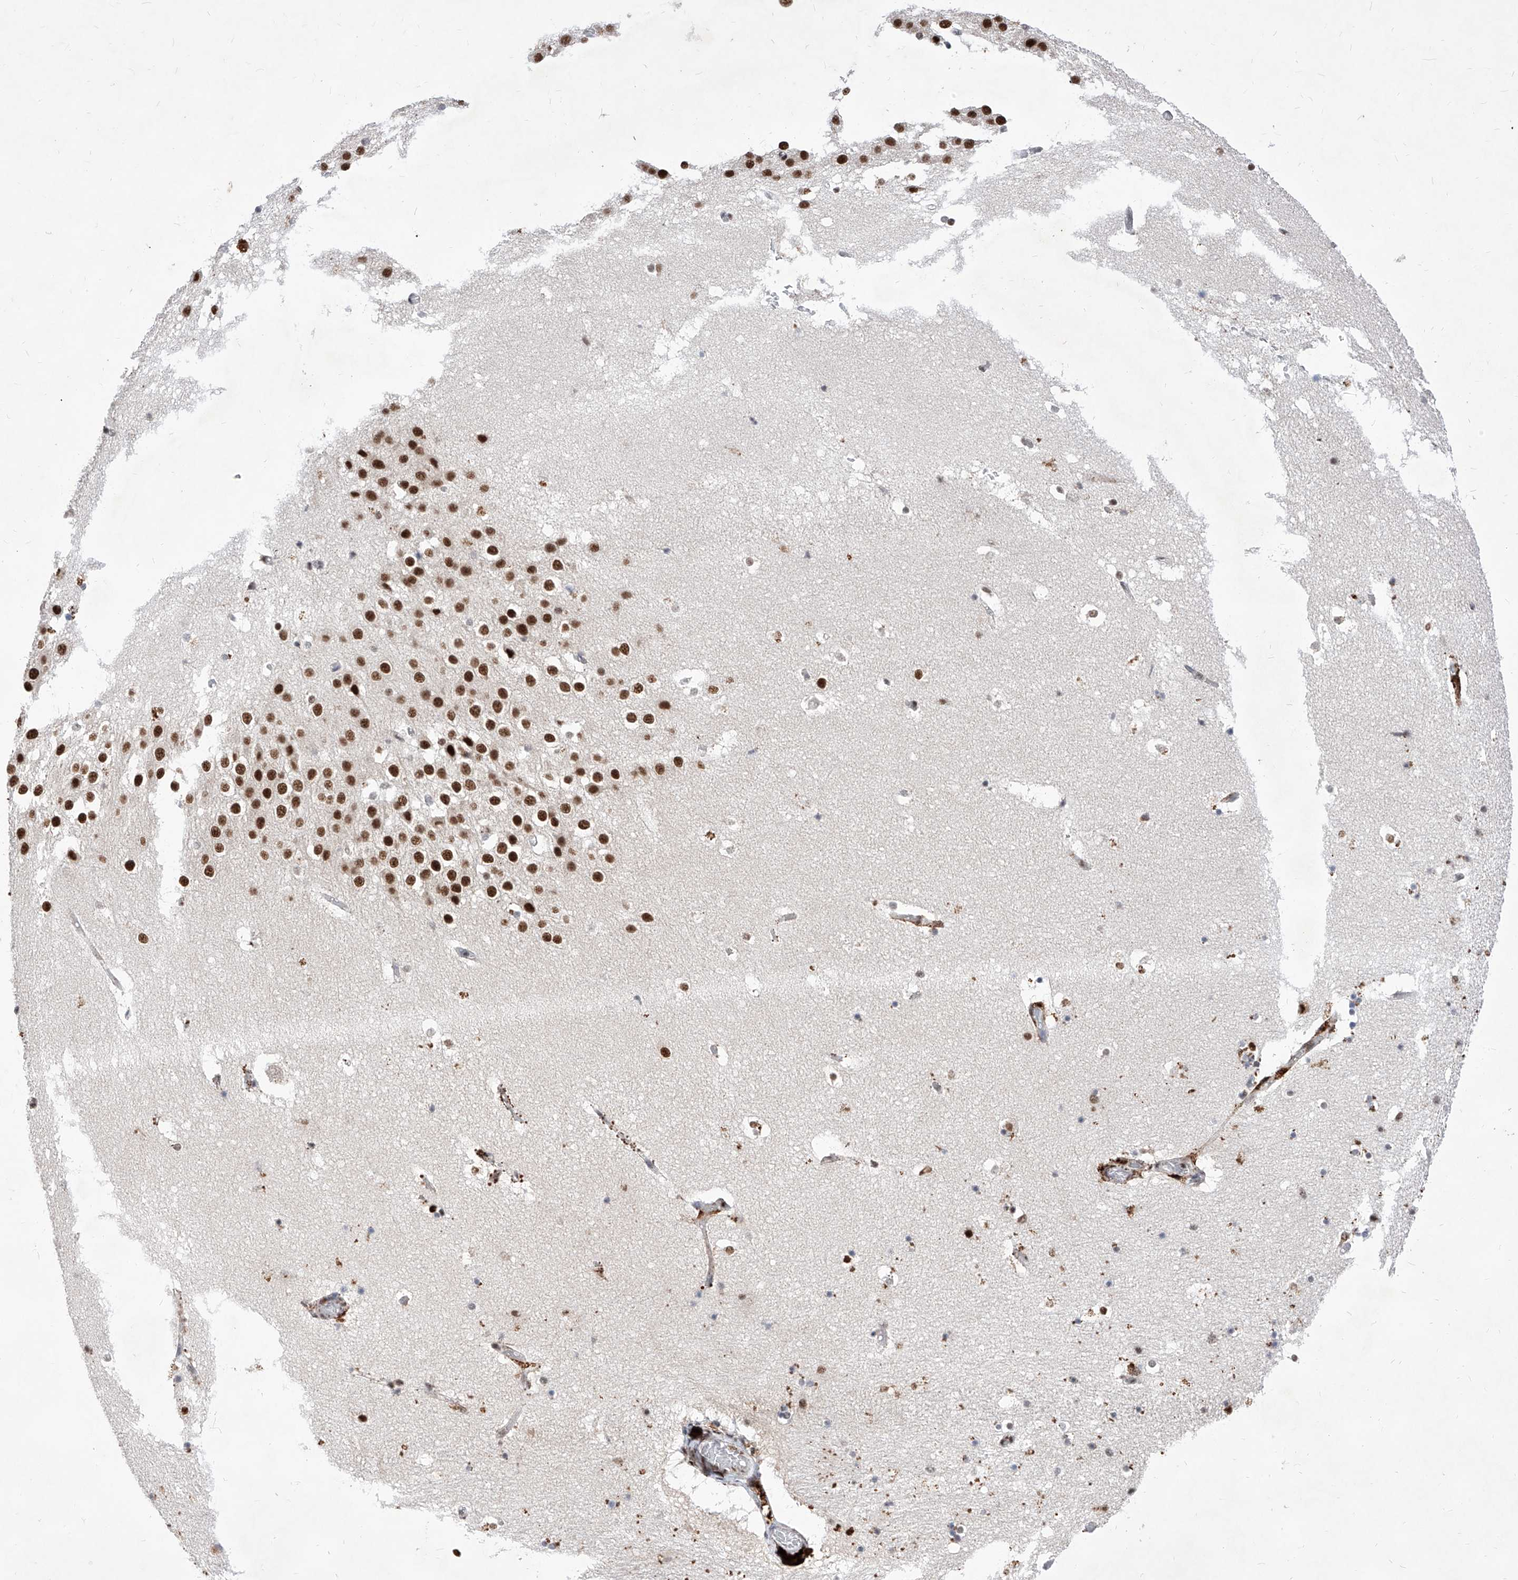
{"staining": {"intensity": "strong", "quantity": "<25%", "location": "nuclear"}, "tissue": "hippocampus", "cell_type": "Glial cells", "image_type": "normal", "snomed": [{"axis": "morphology", "description": "Normal tissue, NOS"}, {"axis": "topography", "description": "Hippocampus"}], "caption": "This image reveals IHC staining of normal hippocampus, with medium strong nuclear staining in approximately <25% of glial cells.", "gene": "PHF5A", "patient": {"sex": "female", "age": 52}}